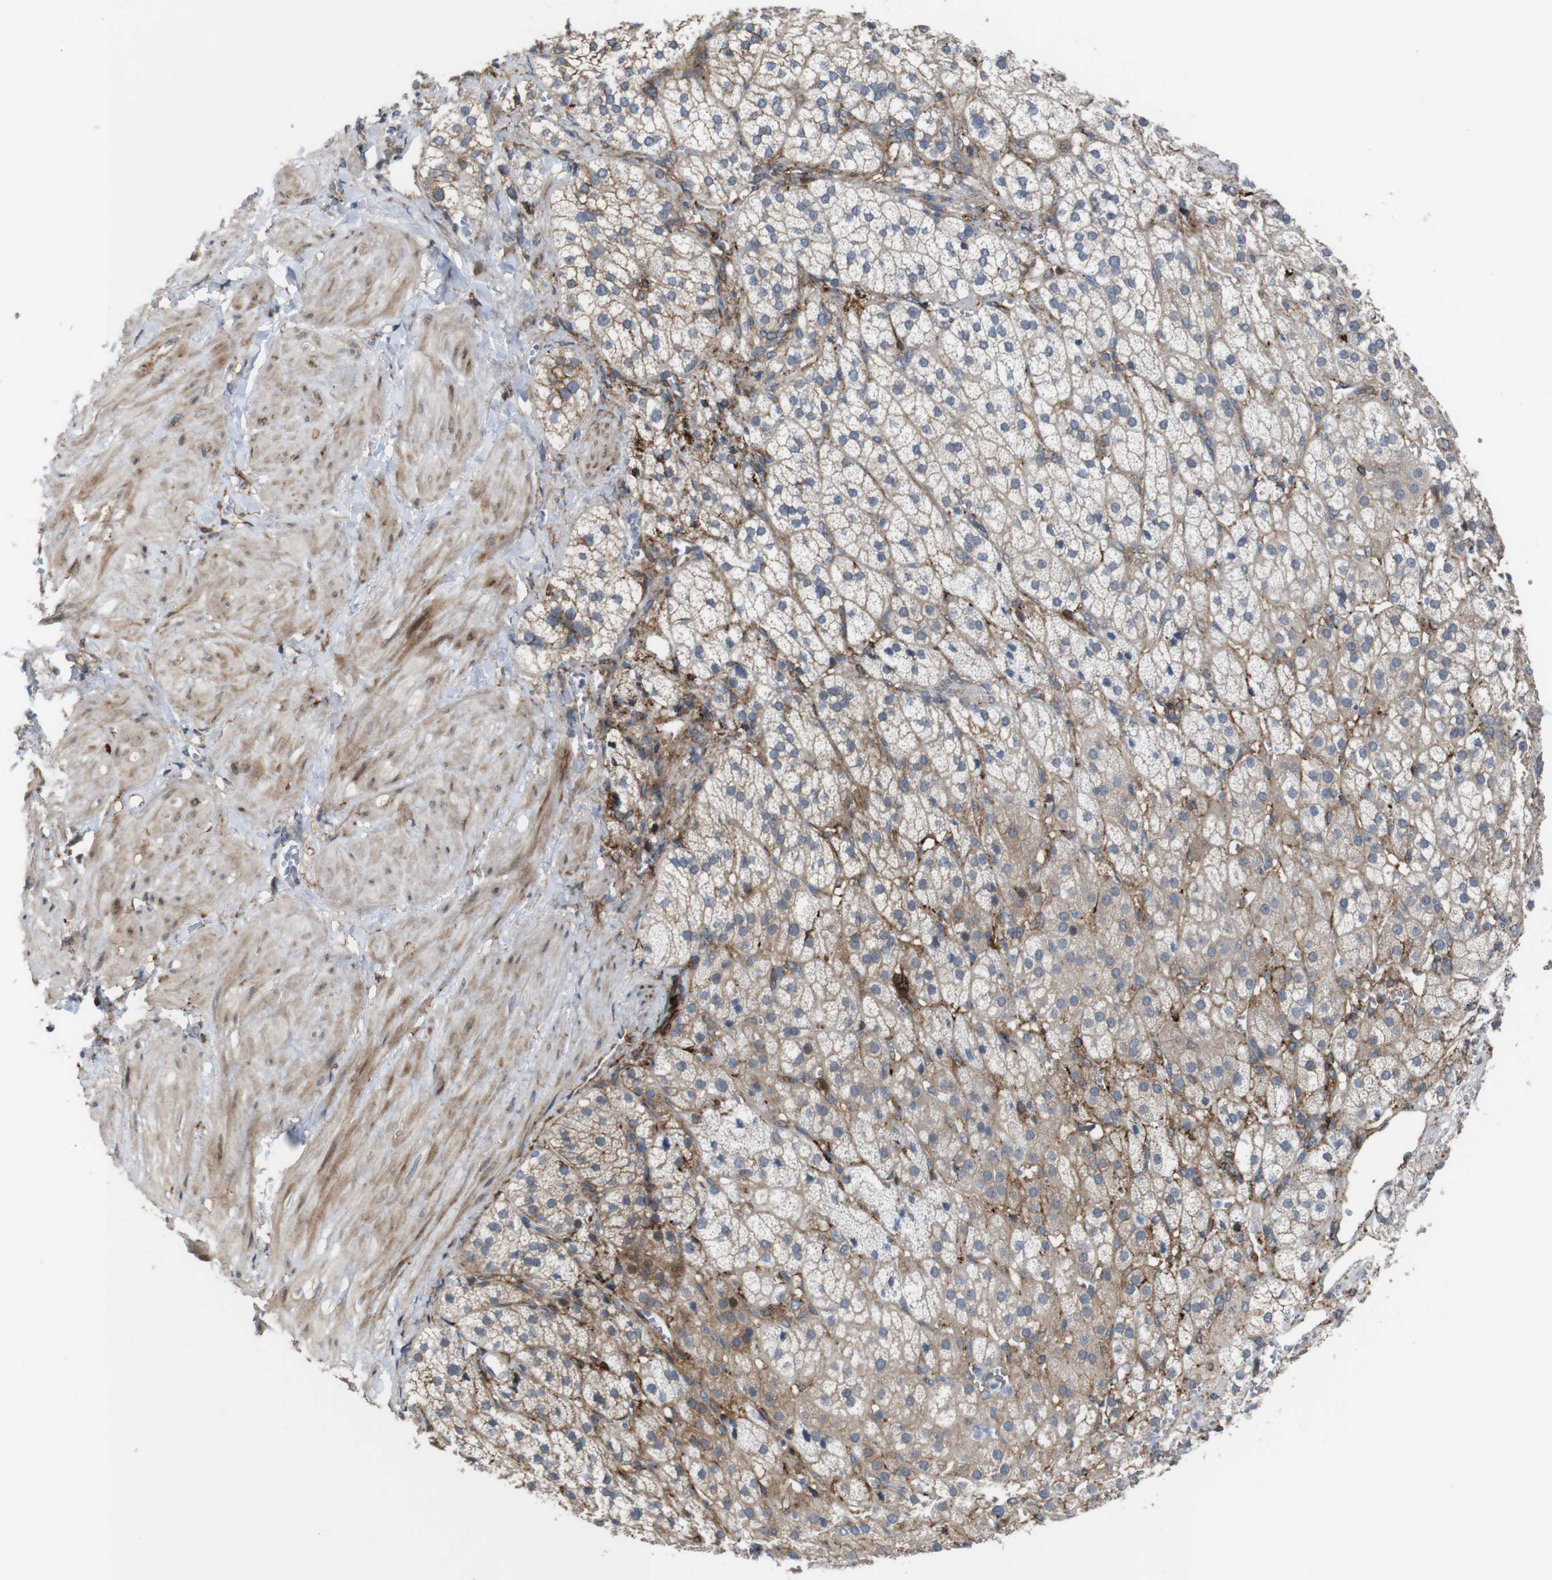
{"staining": {"intensity": "moderate", "quantity": ">75%", "location": "cytoplasmic/membranous"}, "tissue": "adrenal gland", "cell_type": "Glandular cells", "image_type": "normal", "snomed": [{"axis": "morphology", "description": "Normal tissue, NOS"}, {"axis": "topography", "description": "Adrenal gland"}], "caption": "The micrograph displays immunohistochemical staining of normal adrenal gland. There is moderate cytoplasmic/membranous staining is present in approximately >75% of glandular cells.", "gene": "PCOLCE2", "patient": {"sex": "male", "age": 56}}